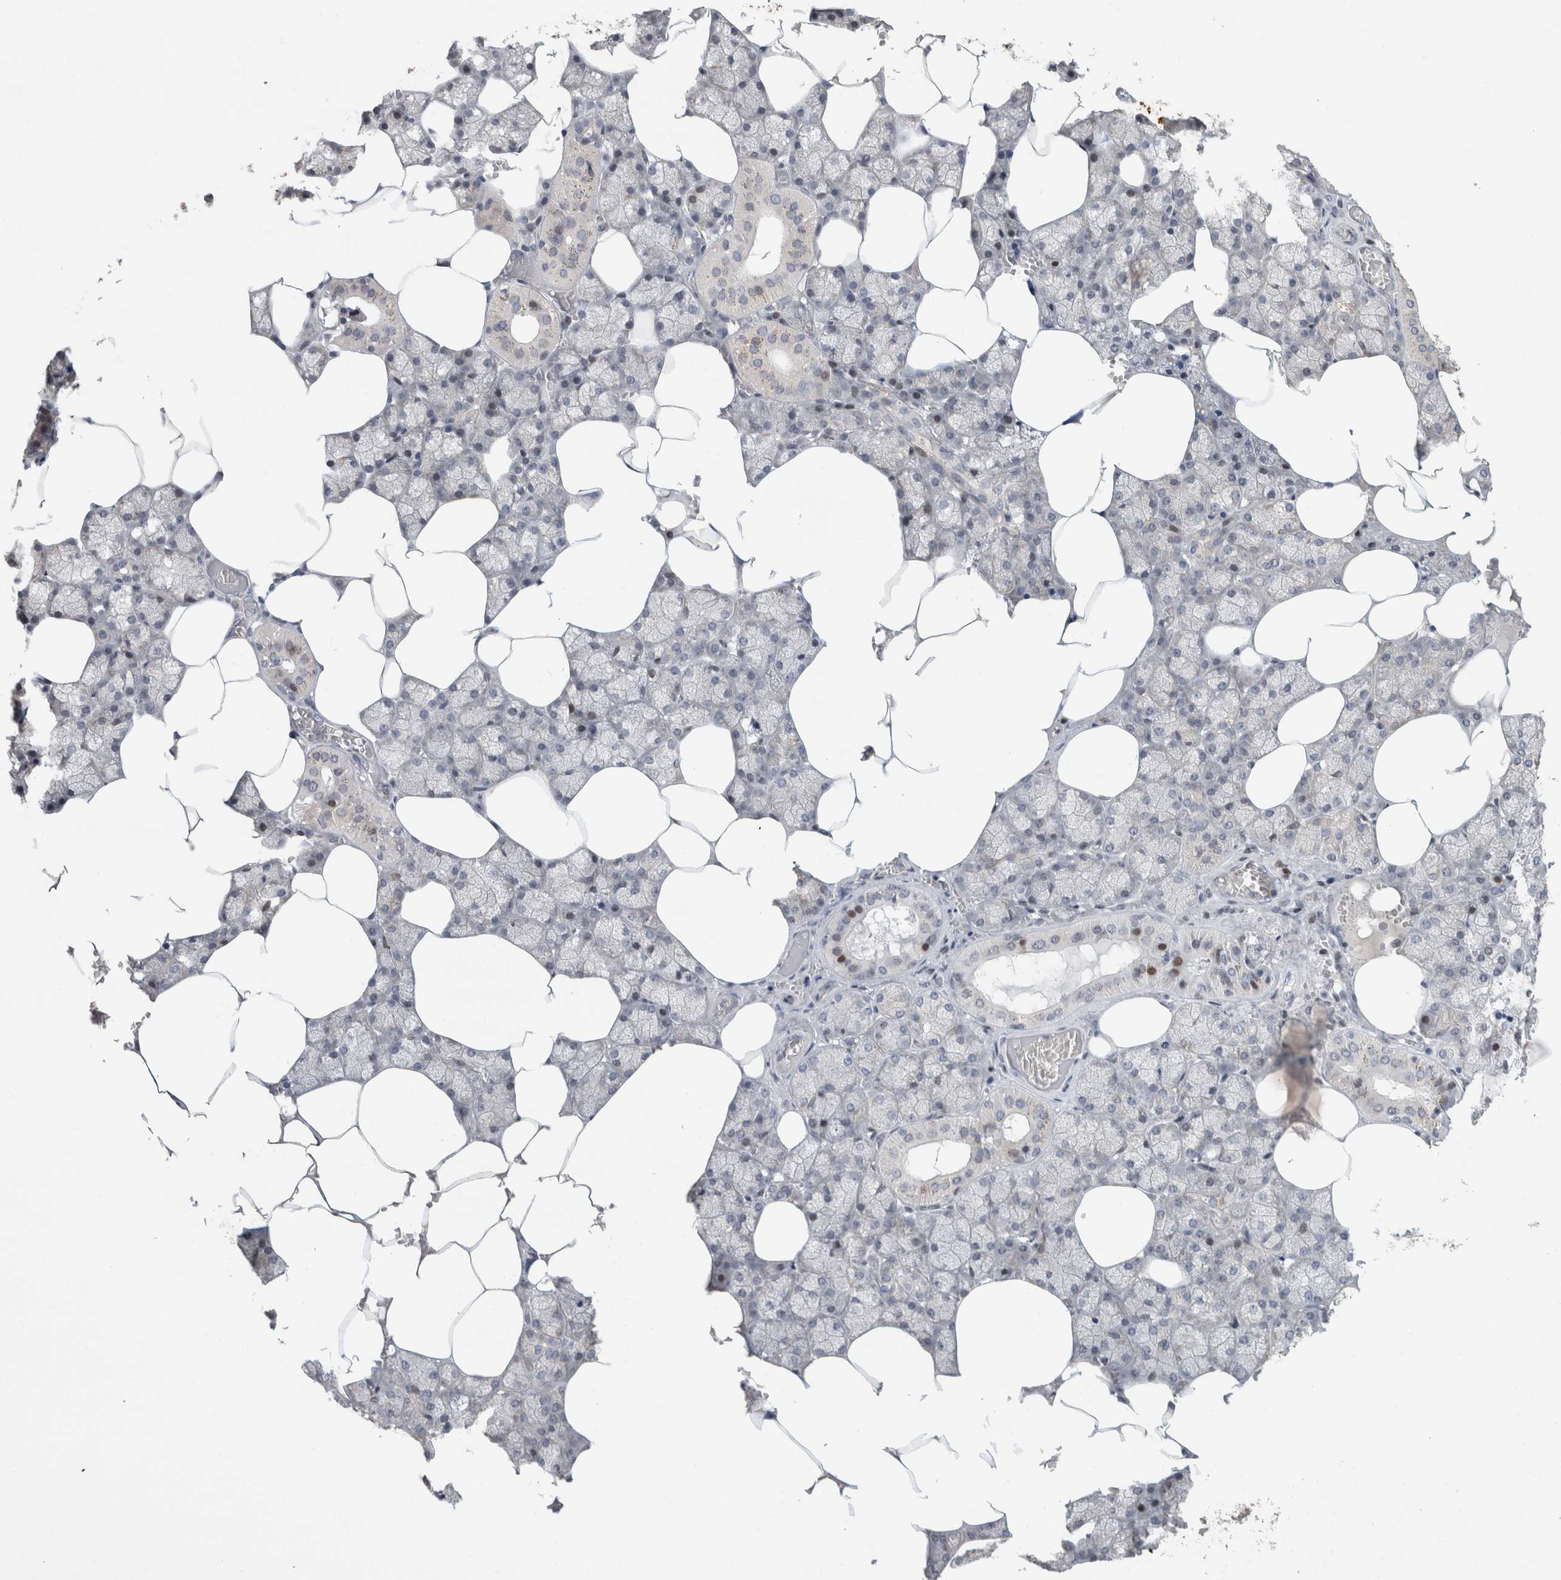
{"staining": {"intensity": "moderate", "quantity": "<25%", "location": "nuclear"}, "tissue": "salivary gland", "cell_type": "Glandular cells", "image_type": "normal", "snomed": [{"axis": "morphology", "description": "Normal tissue, NOS"}, {"axis": "topography", "description": "Salivary gland"}], "caption": "High-magnification brightfield microscopy of normal salivary gland stained with DAB (brown) and counterstained with hematoxylin (blue). glandular cells exhibit moderate nuclear staining is seen in about<25% of cells.", "gene": "C8orf58", "patient": {"sex": "male", "age": 62}}